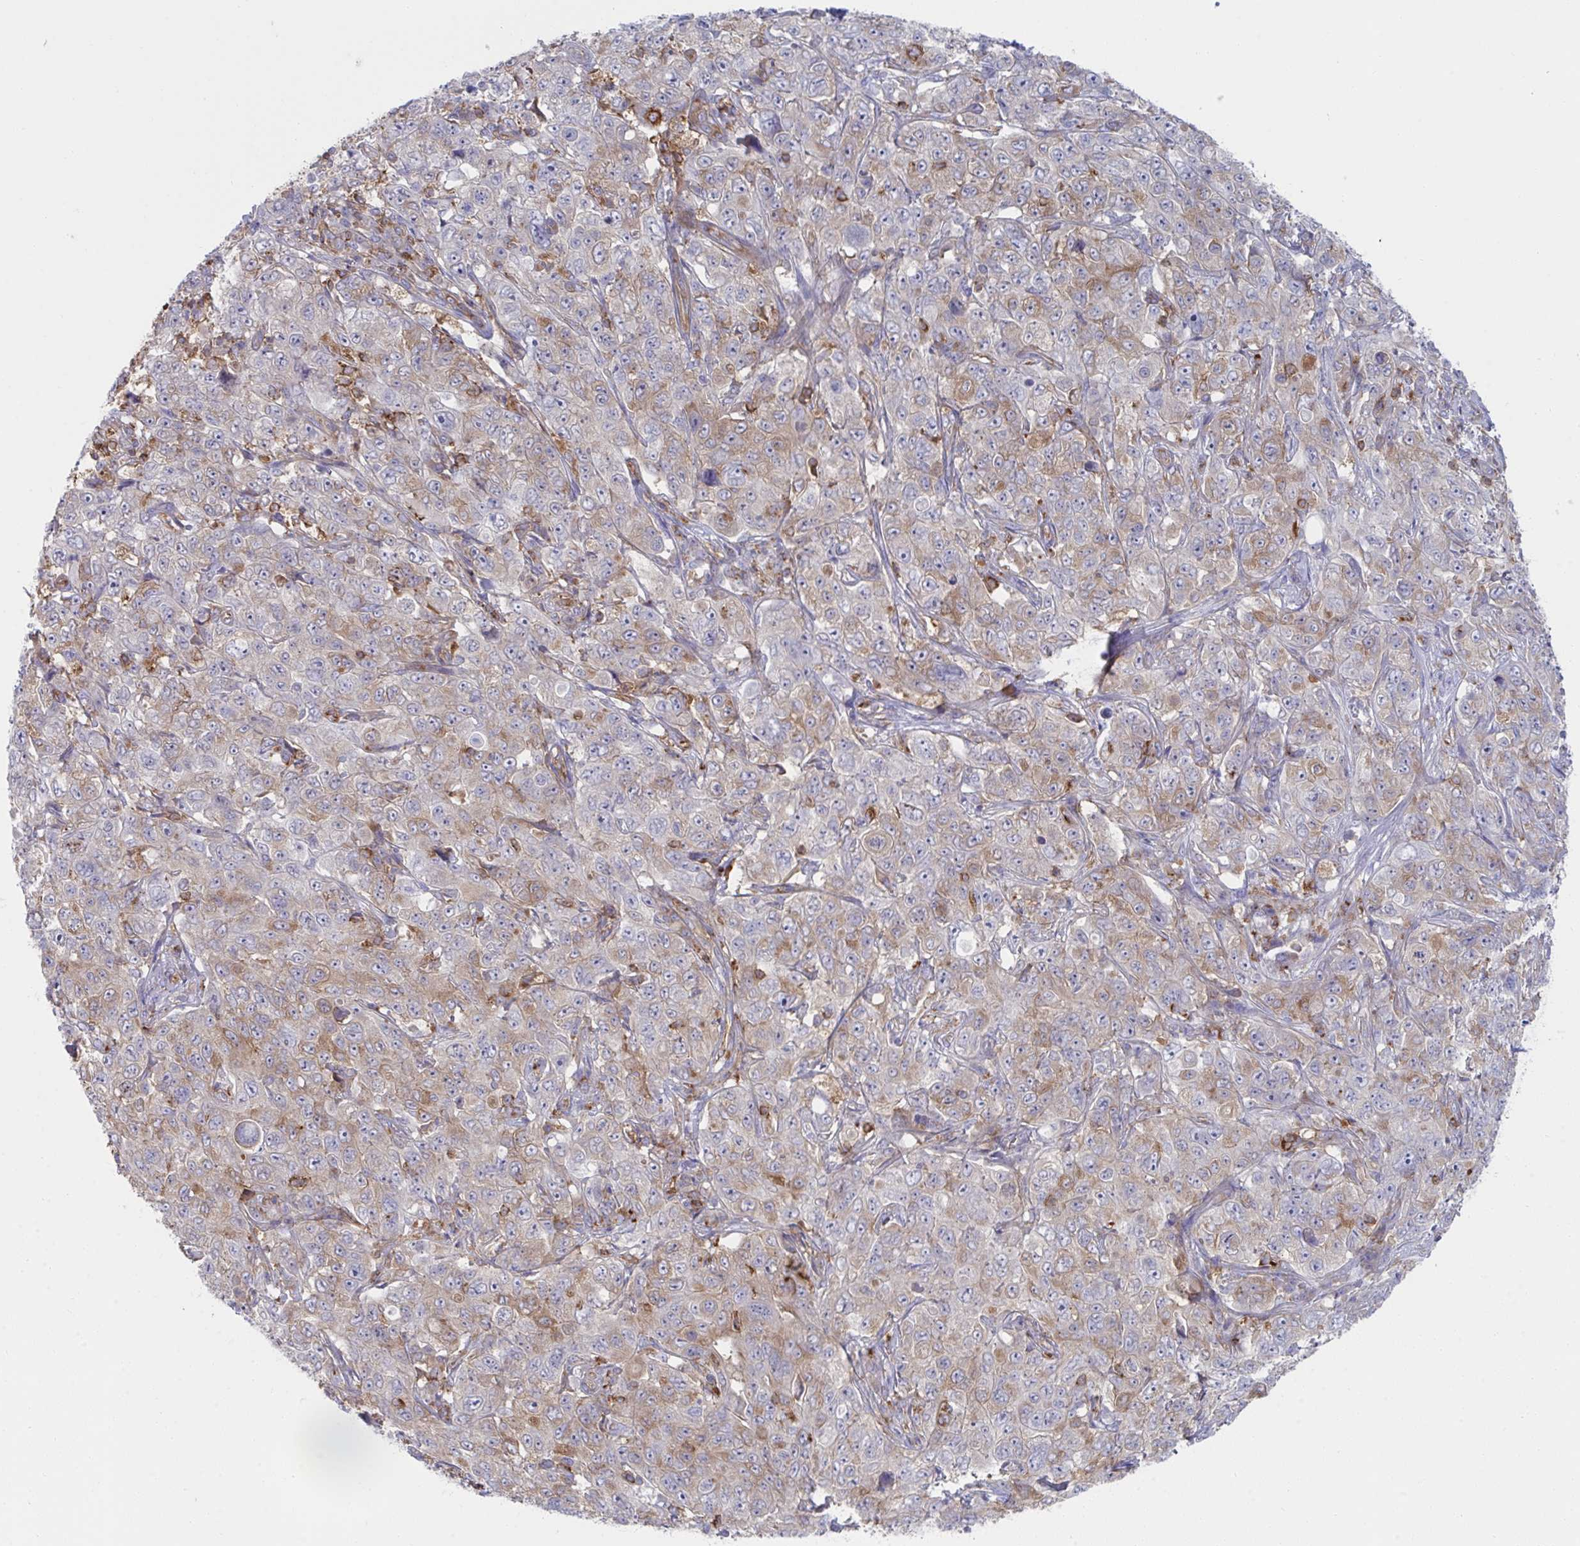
{"staining": {"intensity": "weak", "quantity": "25%-75%", "location": "cytoplasmic/membranous"}, "tissue": "pancreatic cancer", "cell_type": "Tumor cells", "image_type": "cancer", "snomed": [{"axis": "morphology", "description": "Adenocarcinoma, NOS"}, {"axis": "topography", "description": "Pancreas"}], "caption": "Pancreatic adenocarcinoma tissue demonstrates weak cytoplasmic/membranous staining in approximately 25%-75% of tumor cells", "gene": "WNK1", "patient": {"sex": "male", "age": 68}}